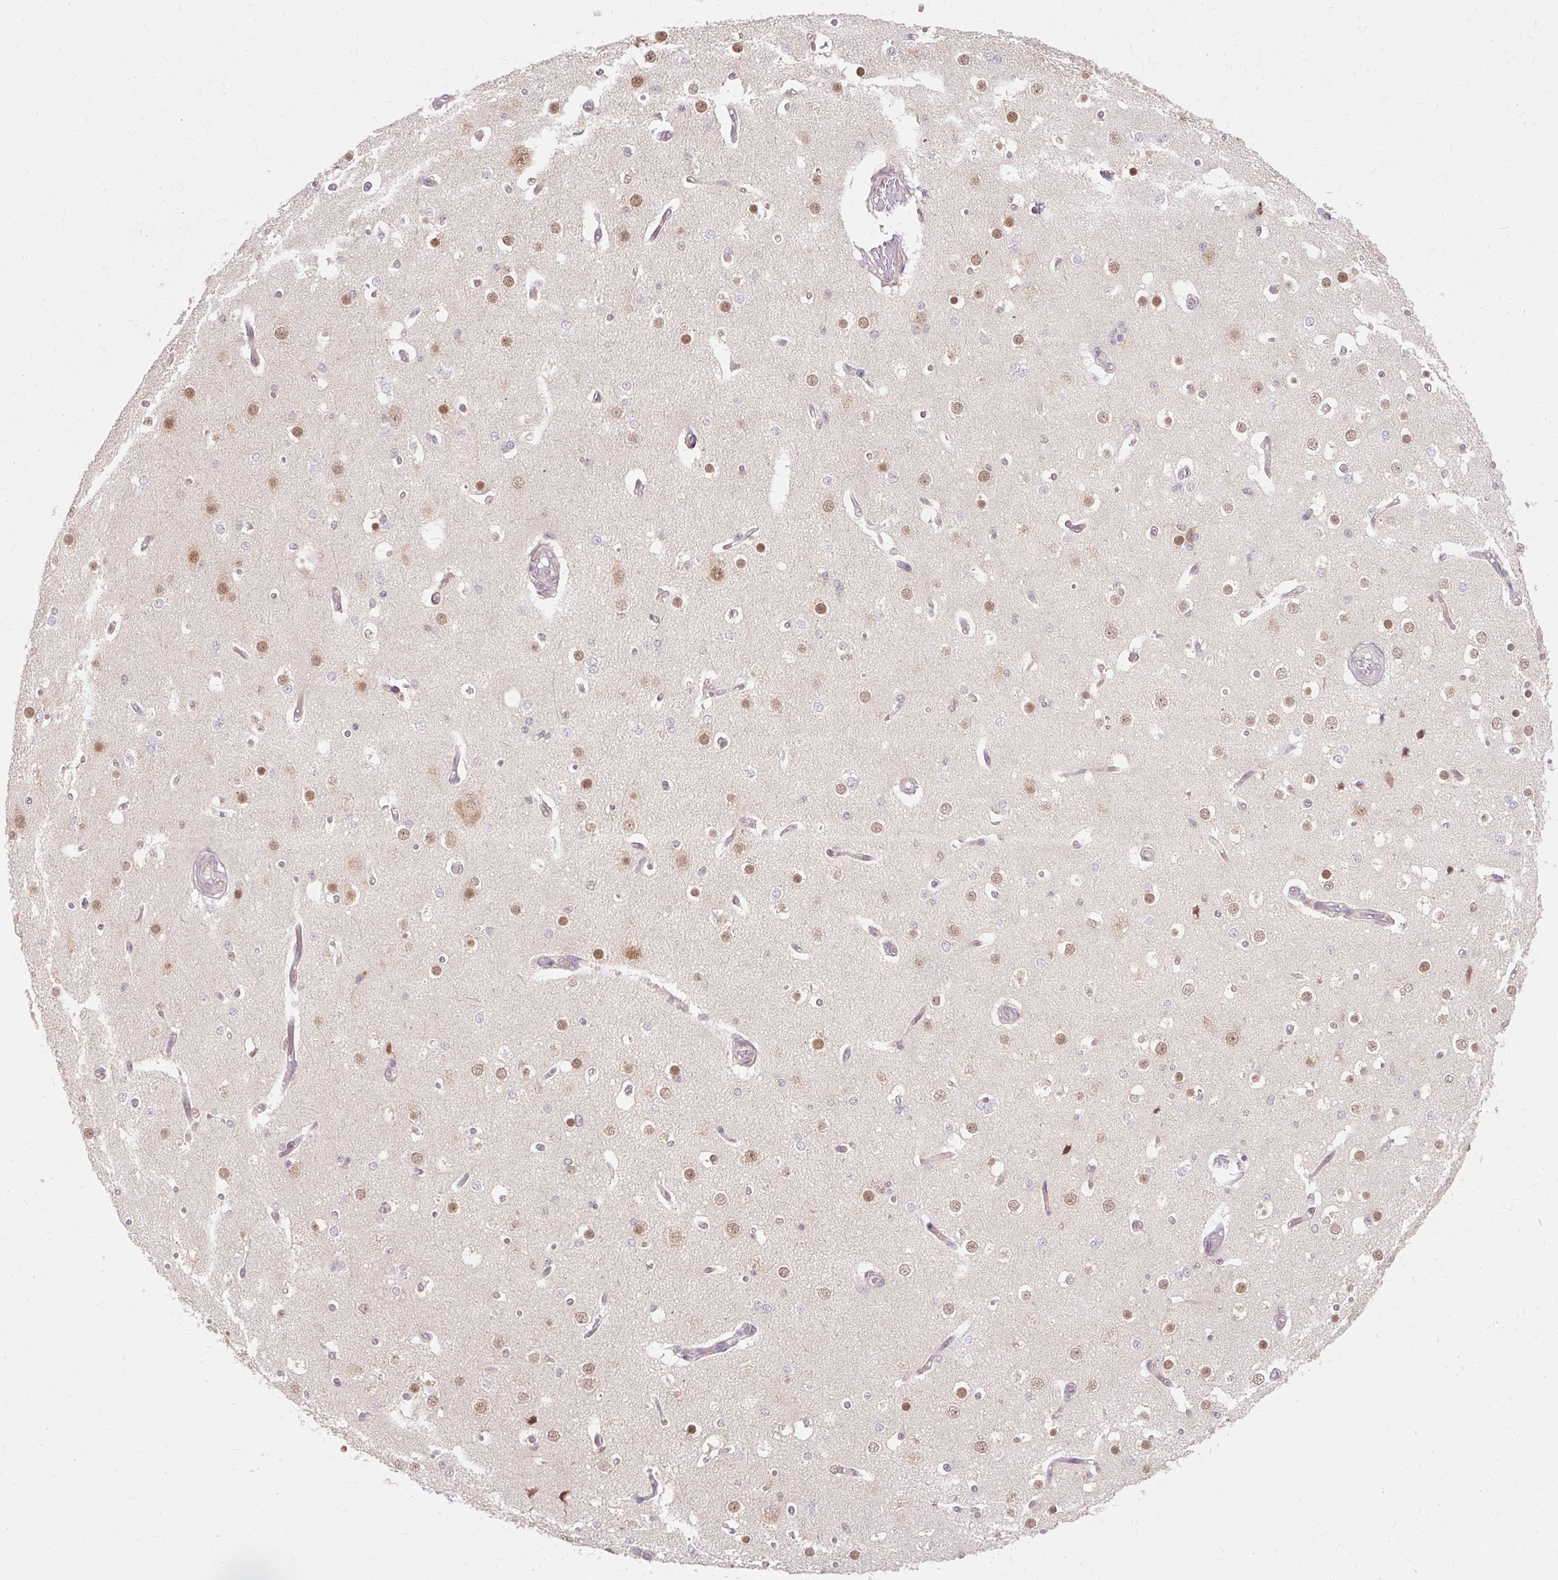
{"staining": {"intensity": "weak", "quantity": "<25%", "location": "cytoplasmic/membranous"}, "tissue": "cerebral cortex", "cell_type": "Endothelial cells", "image_type": "normal", "snomed": [{"axis": "morphology", "description": "Normal tissue, NOS"}, {"axis": "morphology", "description": "Inflammation, NOS"}, {"axis": "topography", "description": "Cerebral cortex"}], "caption": "Immunohistochemical staining of normal cerebral cortex exhibits no significant staining in endothelial cells.", "gene": "GEMIN2", "patient": {"sex": "male", "age": 6}}